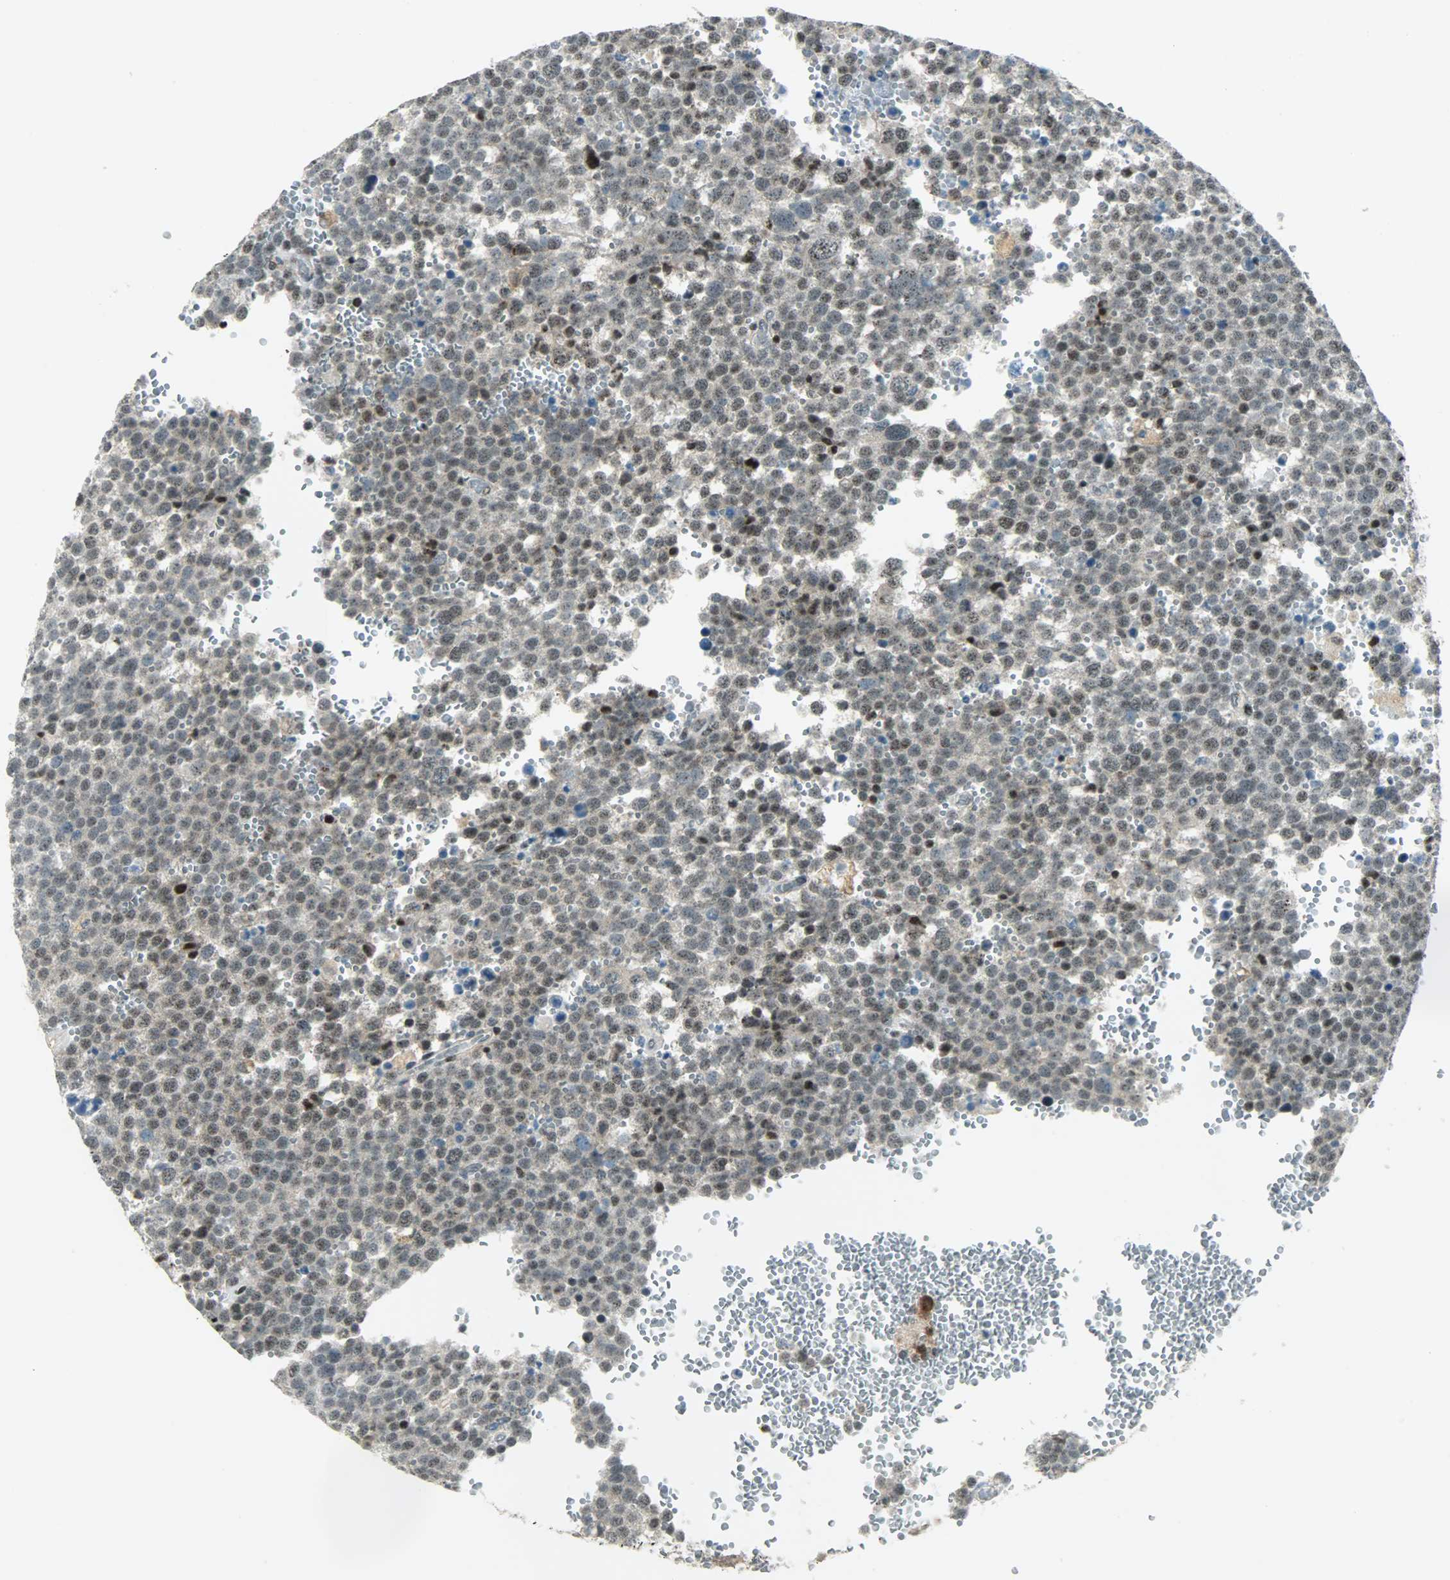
{"staining": {"intensity": "weak", "quantity": ">75%", "location": "cytoplasmic/membranous,nuclear"}, "tissue": "testis cancer", "cell_type": "Tumor cells", "image_type": "cancer", "snomed": [{"axis": "morphology", "description": "Seminoma, NOS"}, {"axis": "topography", "description": "Testis"}], "caption": "A low amount of weak cytoplasmic/membranous and nuclear expression is appreciated in approximately >75% of tumor cells in testis cancer (seminoma) tissue.", "gene": "IL15", "patient": {"sex": "male", "age": 71}}